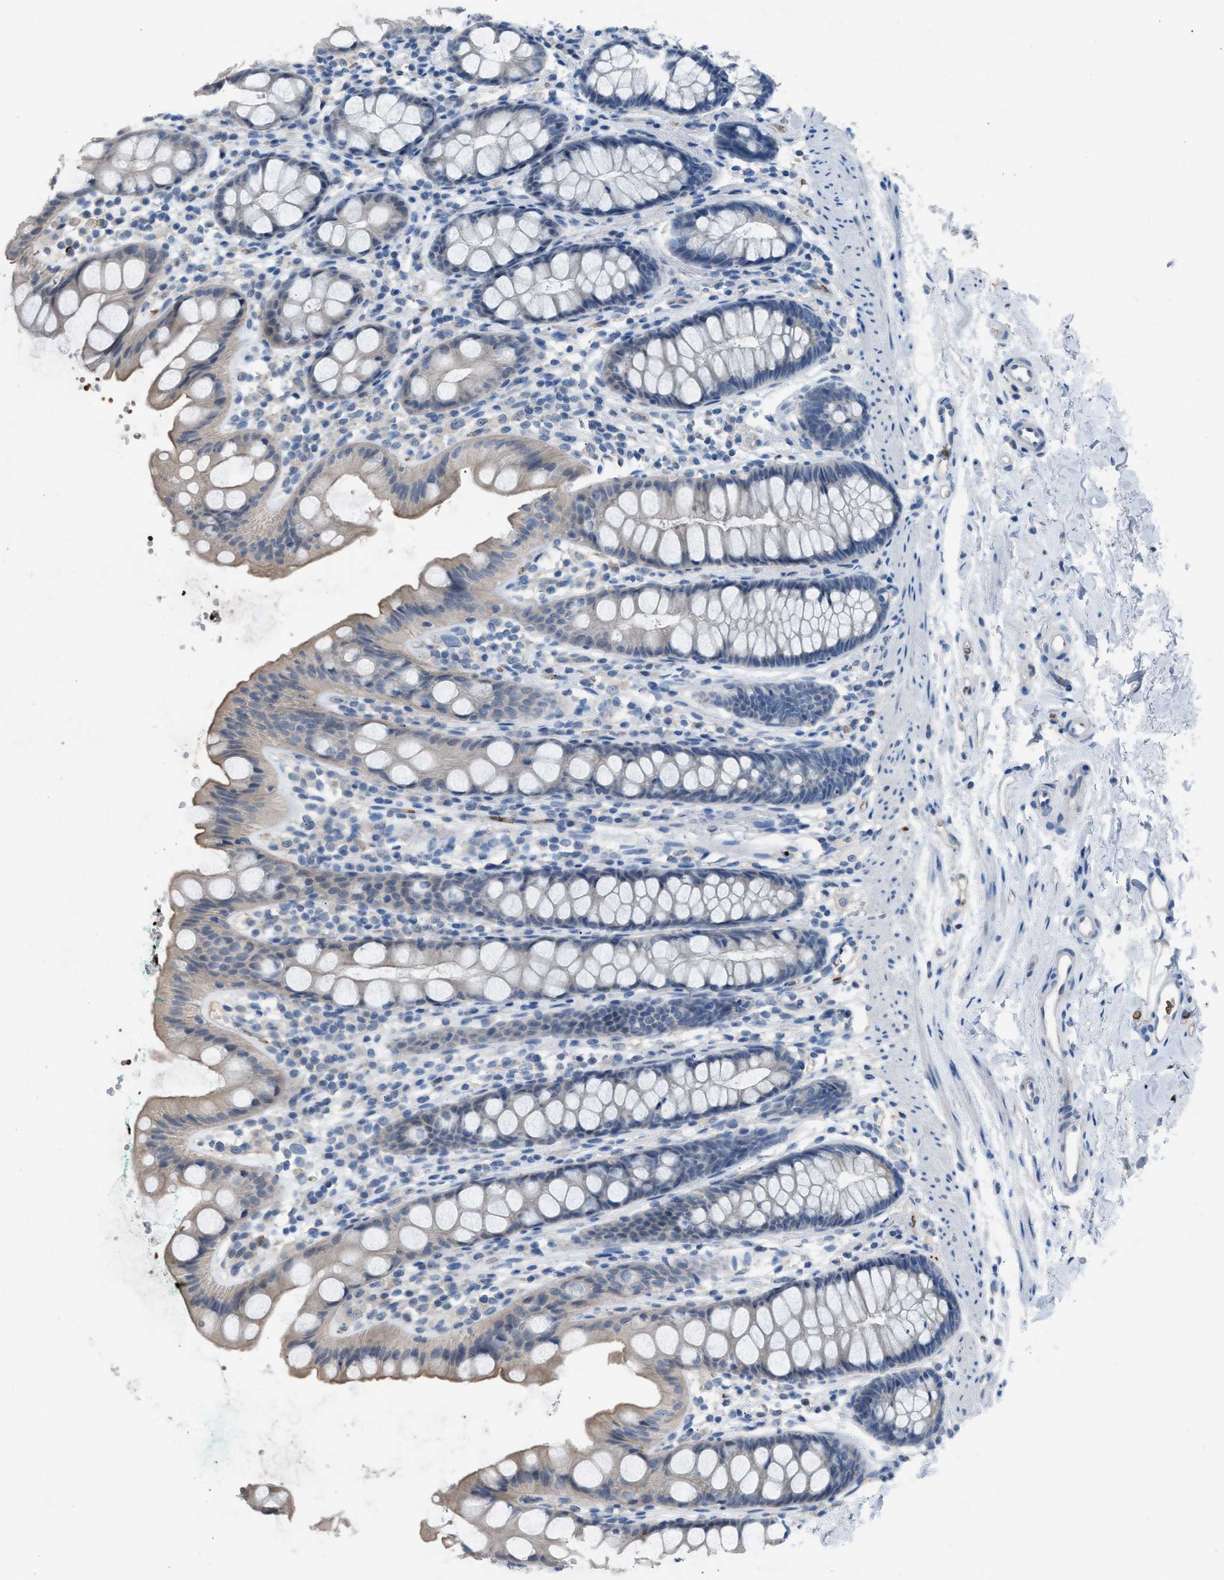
{"staining": {"intensity": "weak", "quantity": "<25%", "location": "cytoplasmic/membranous"}, "tissue": "rectum", "cell_type": "Glandular cells", "image_type": "normal", "snomed": [{"axis": "morphology", "description": "Normal tissue, NOS"}, {"axis": "topography", "description": "Rectum"}], "caption": "Human rectum stained for a protein using immunohistochemistry reveals no staining in glandular cells.", "gene": "CFAP77", "patient": {"sex": "female", "age": 65}}